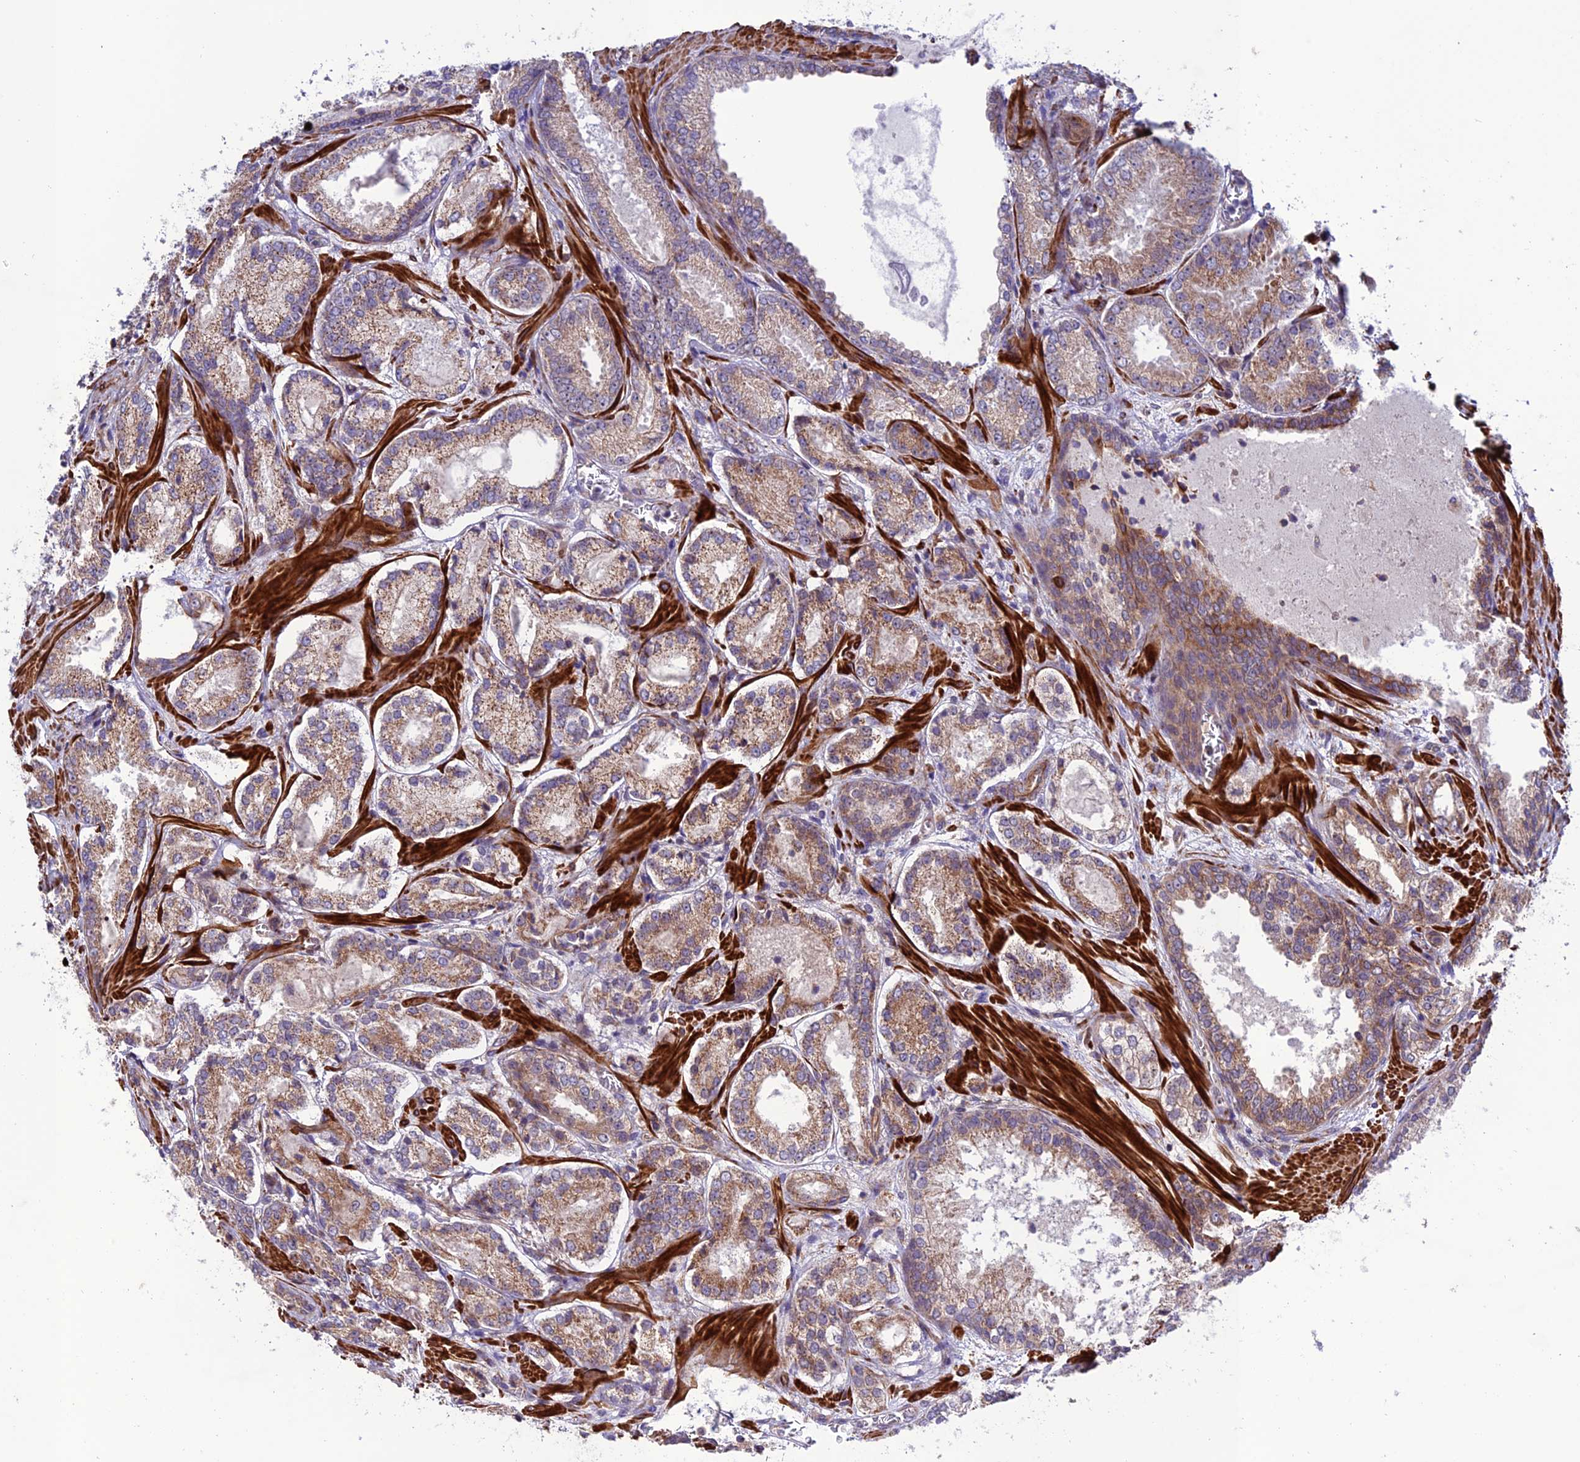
{"staining": {"intensity": "moderate", "quantity": ">75%", "location": "cytoplasmic/membranous"}, "tissue": "prostate cancer", "cell_type": "Tumor cells", "image_type": "cancer", "snomed": [{"axis": "morphology", "description": "Adenocarcinoma, Low grade"}, {"axis": "topography", "description": "Prostate"}], "caption": "Prostate cancer (low-grade adenocarcinoma) was stained to show a protein in brown. There is medium levels of moderate cytoplasmic/membranous staining in about >75% of tumor cells.", "gene": "TNIP3", "patient": {"sex": "male", "age": 74}}